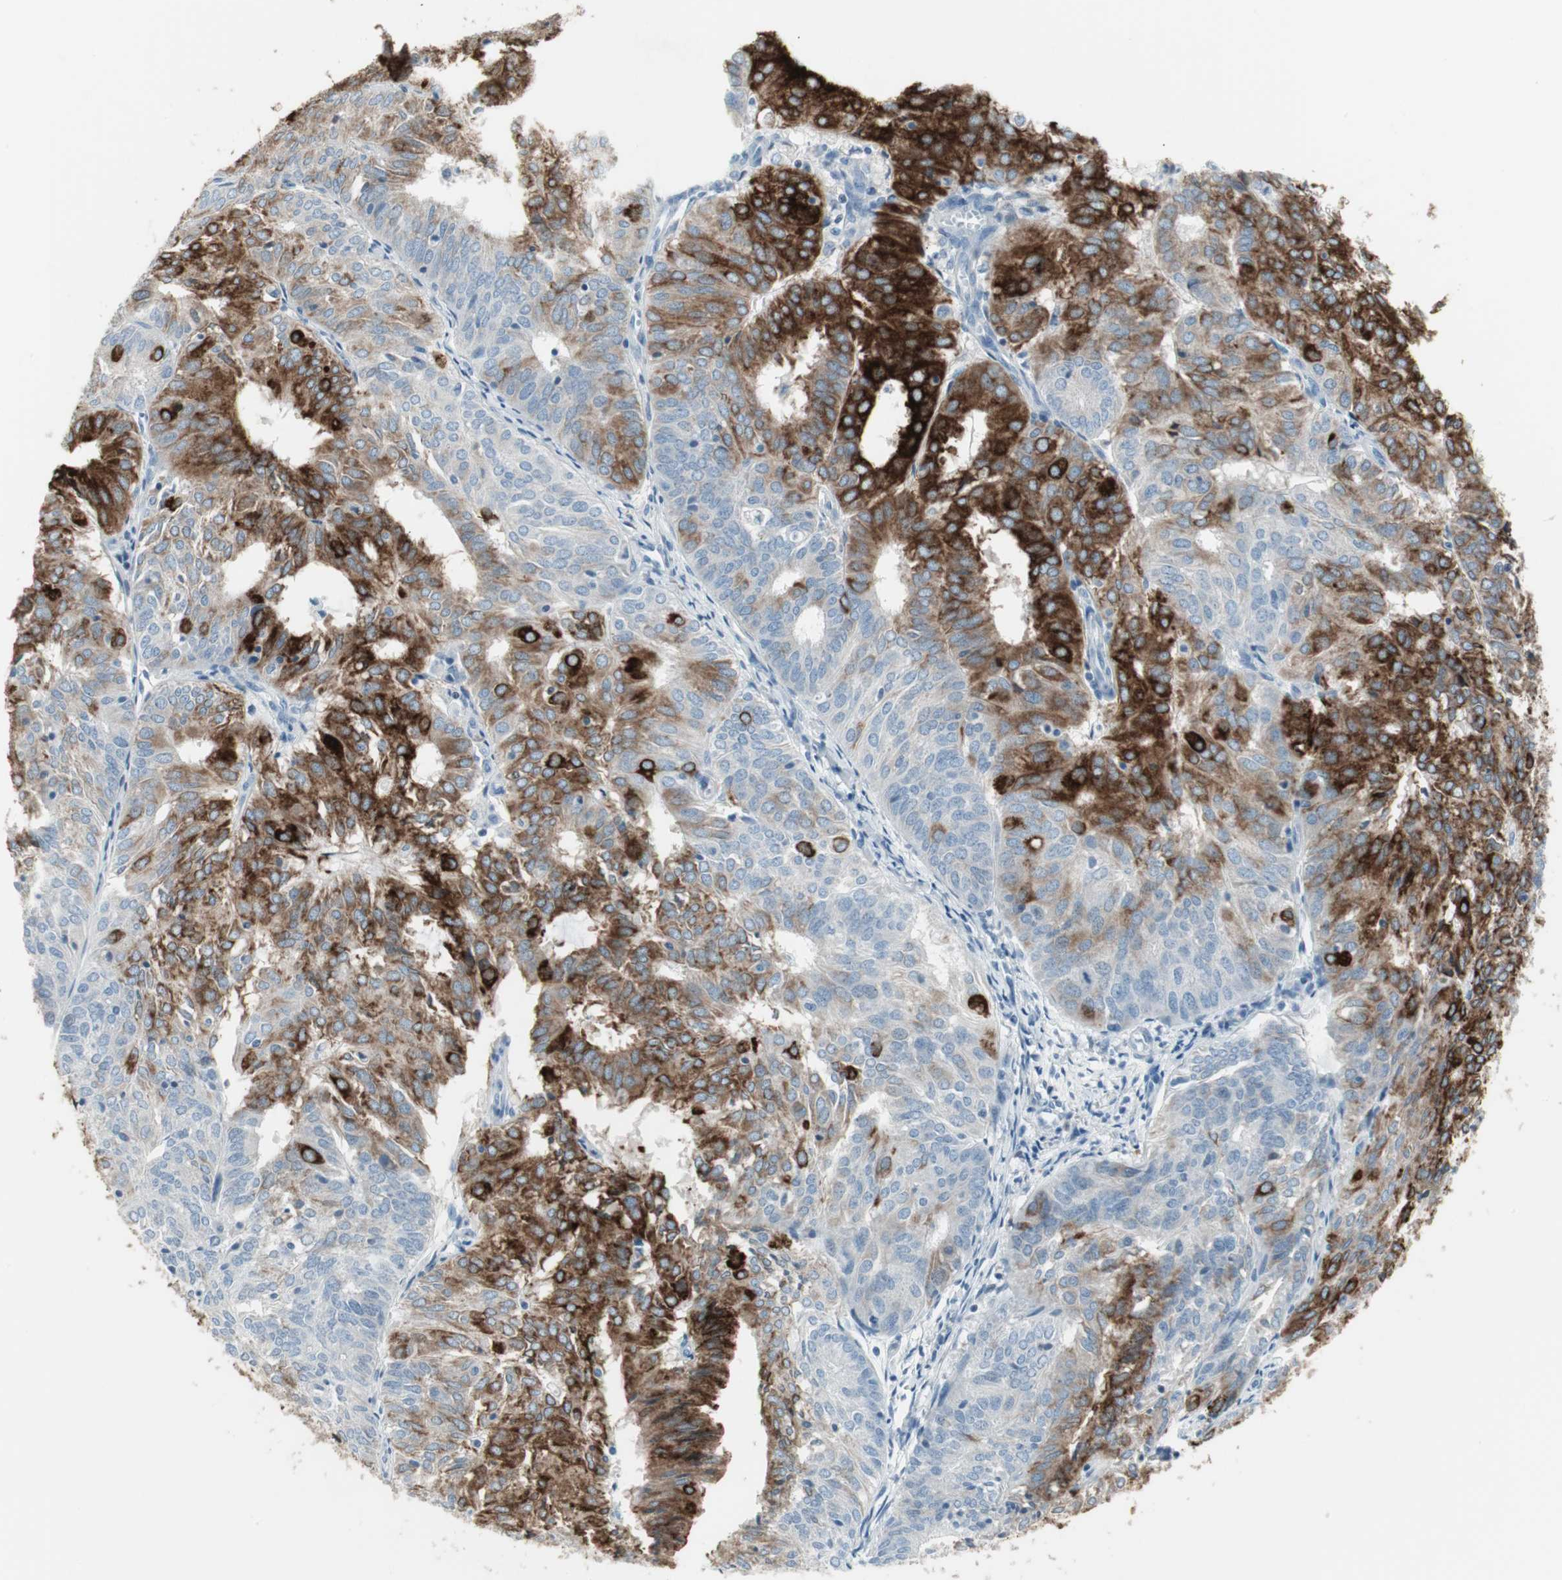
{"staining": {"intensity": "strong", "quantity": "25%-75%", "location": "cytoplasmic/membranous"}, "tissue": "endometrial cancer", "cell_type": "Tumor cells", "image_type": "cancer", "snomed": [{"axis": "morphology", "description": "Adenocarcinoma, NOS"}, {"axis": "topography", "description": "Uterus"}], "caption": "Immunohistochemical staining of adenocarcinoma (endometrial) demonstrates strong cytoplasmic/membranous protein staining in approximately 25%-75% of tumor cells.", "gene": "AGR2", "patient": {"sex": "female", "age": 60}}